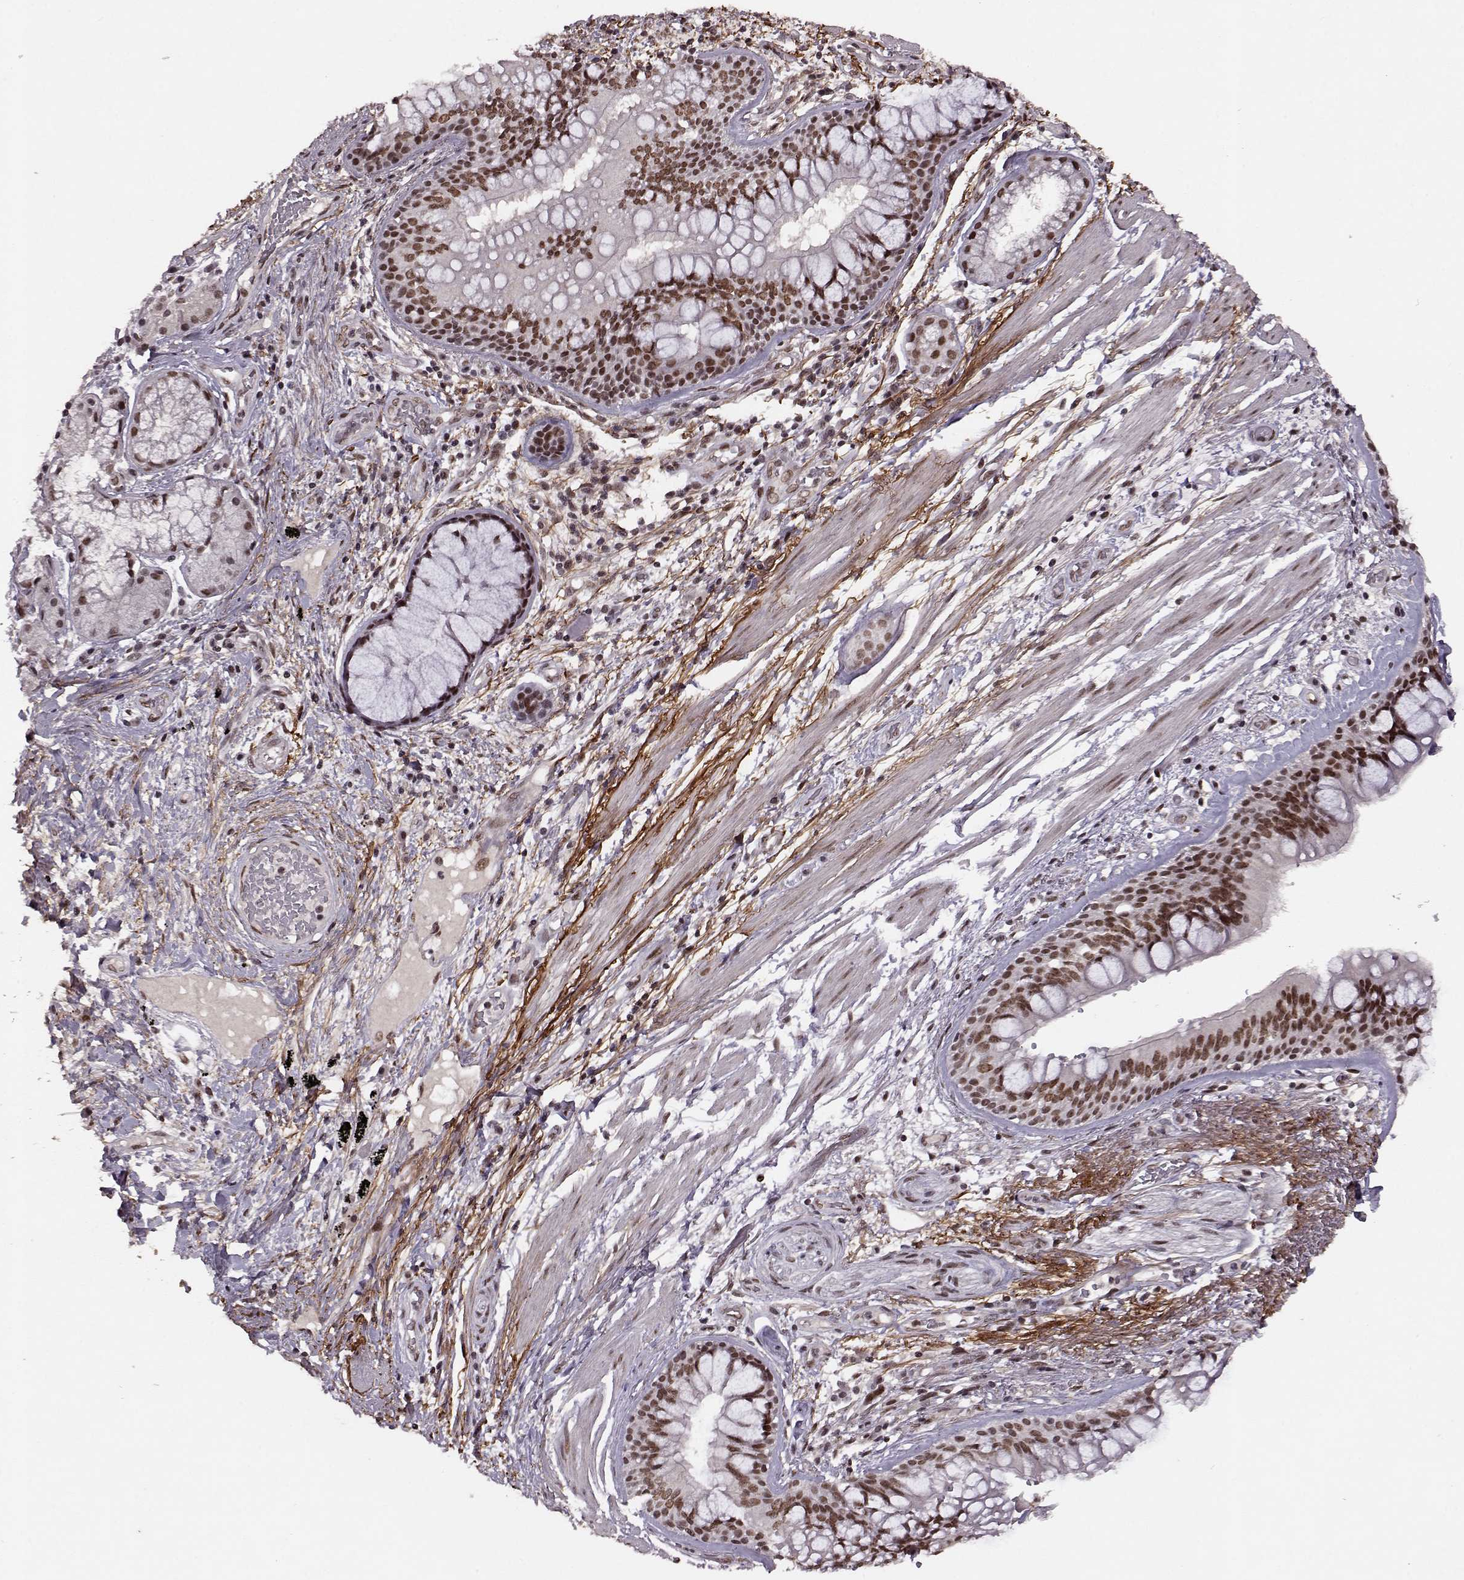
{"staining": {"intensity": "moderate", "quantity": ">75%", "location": "nuclear"}, "tissue": "bronchus", "cell_type": "Respiratory epithelial cells", "image_type": "normal", "snomed": [{"axis": "morphology", "description": "Normal tissue, NOS"}, {"axis": "topography", "description": "Bronchus"}, {"axis": "topography", "description": "Lung"}], "caption": "The micrograph displays a brown stain indicating the presence of a protein in the nuclear of respiratory epithelial cells in bronchus. (DAB (3,3'-diaminobenzidine) IHC, brown staining for protein, blue staining for nuclei).", "gene": "RRAGD", "patient": {"sex": "female", "age": 57}}